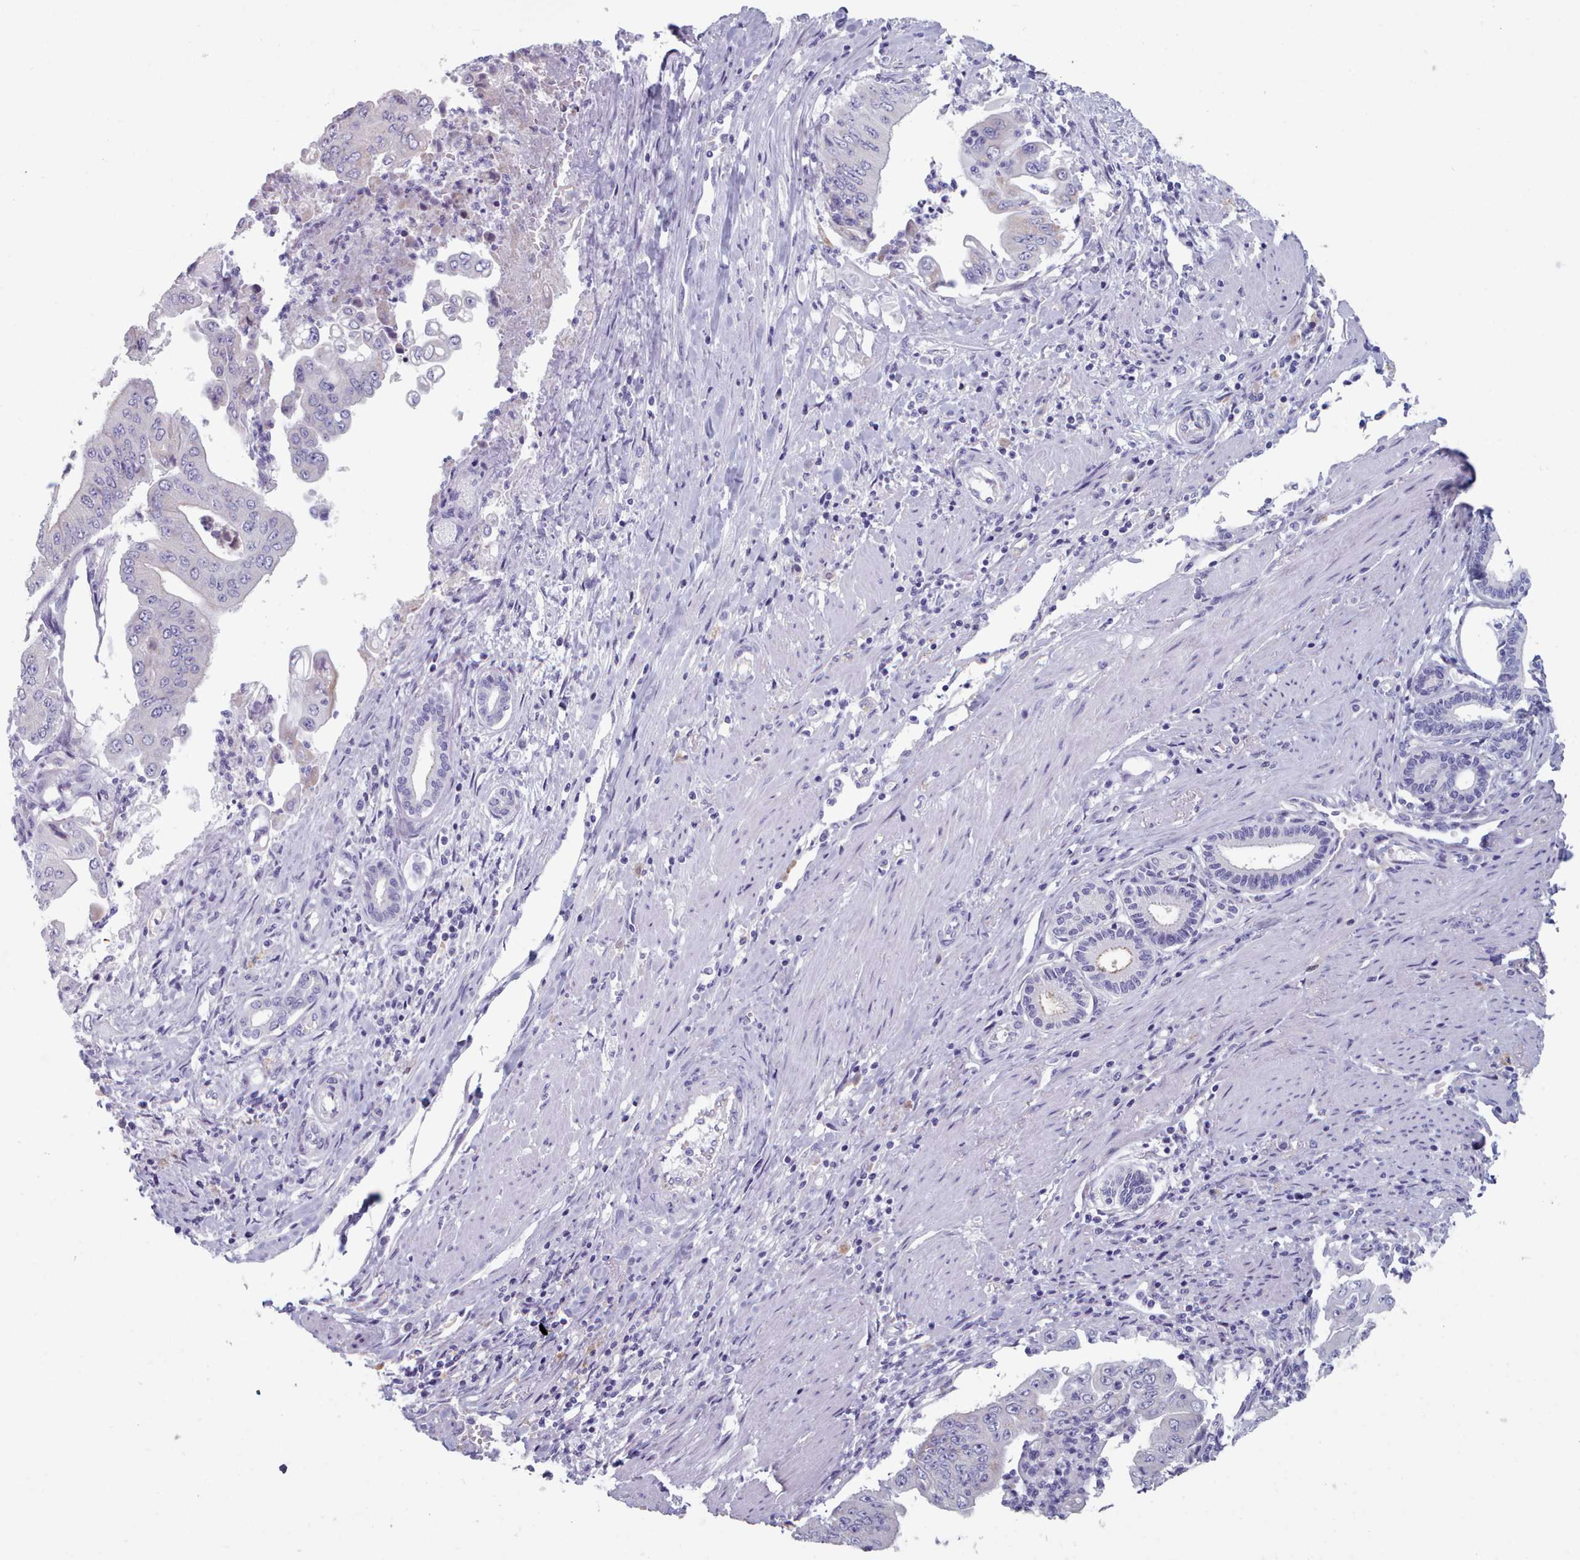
{"staining": {"intensity": "negative", "quantity": "none", "location": "none"}, "tissue": "pancreatic cancer", "cell_type": "Tumor cells", "image_type": "cancer", "snomed": [{"axis": "morphology", "description": "Adenocarcinoma, NOS"}, {"axis": "topography", "description": "Pancreas"}], "caption": "An immunohistochemistry (IHC) micrograph of pancreatic cancer is shown. There is no staining in tumor cells of pancreatic cancer.", "gene": "HAO1", "patient": {"sex": "female", "age": 77}}